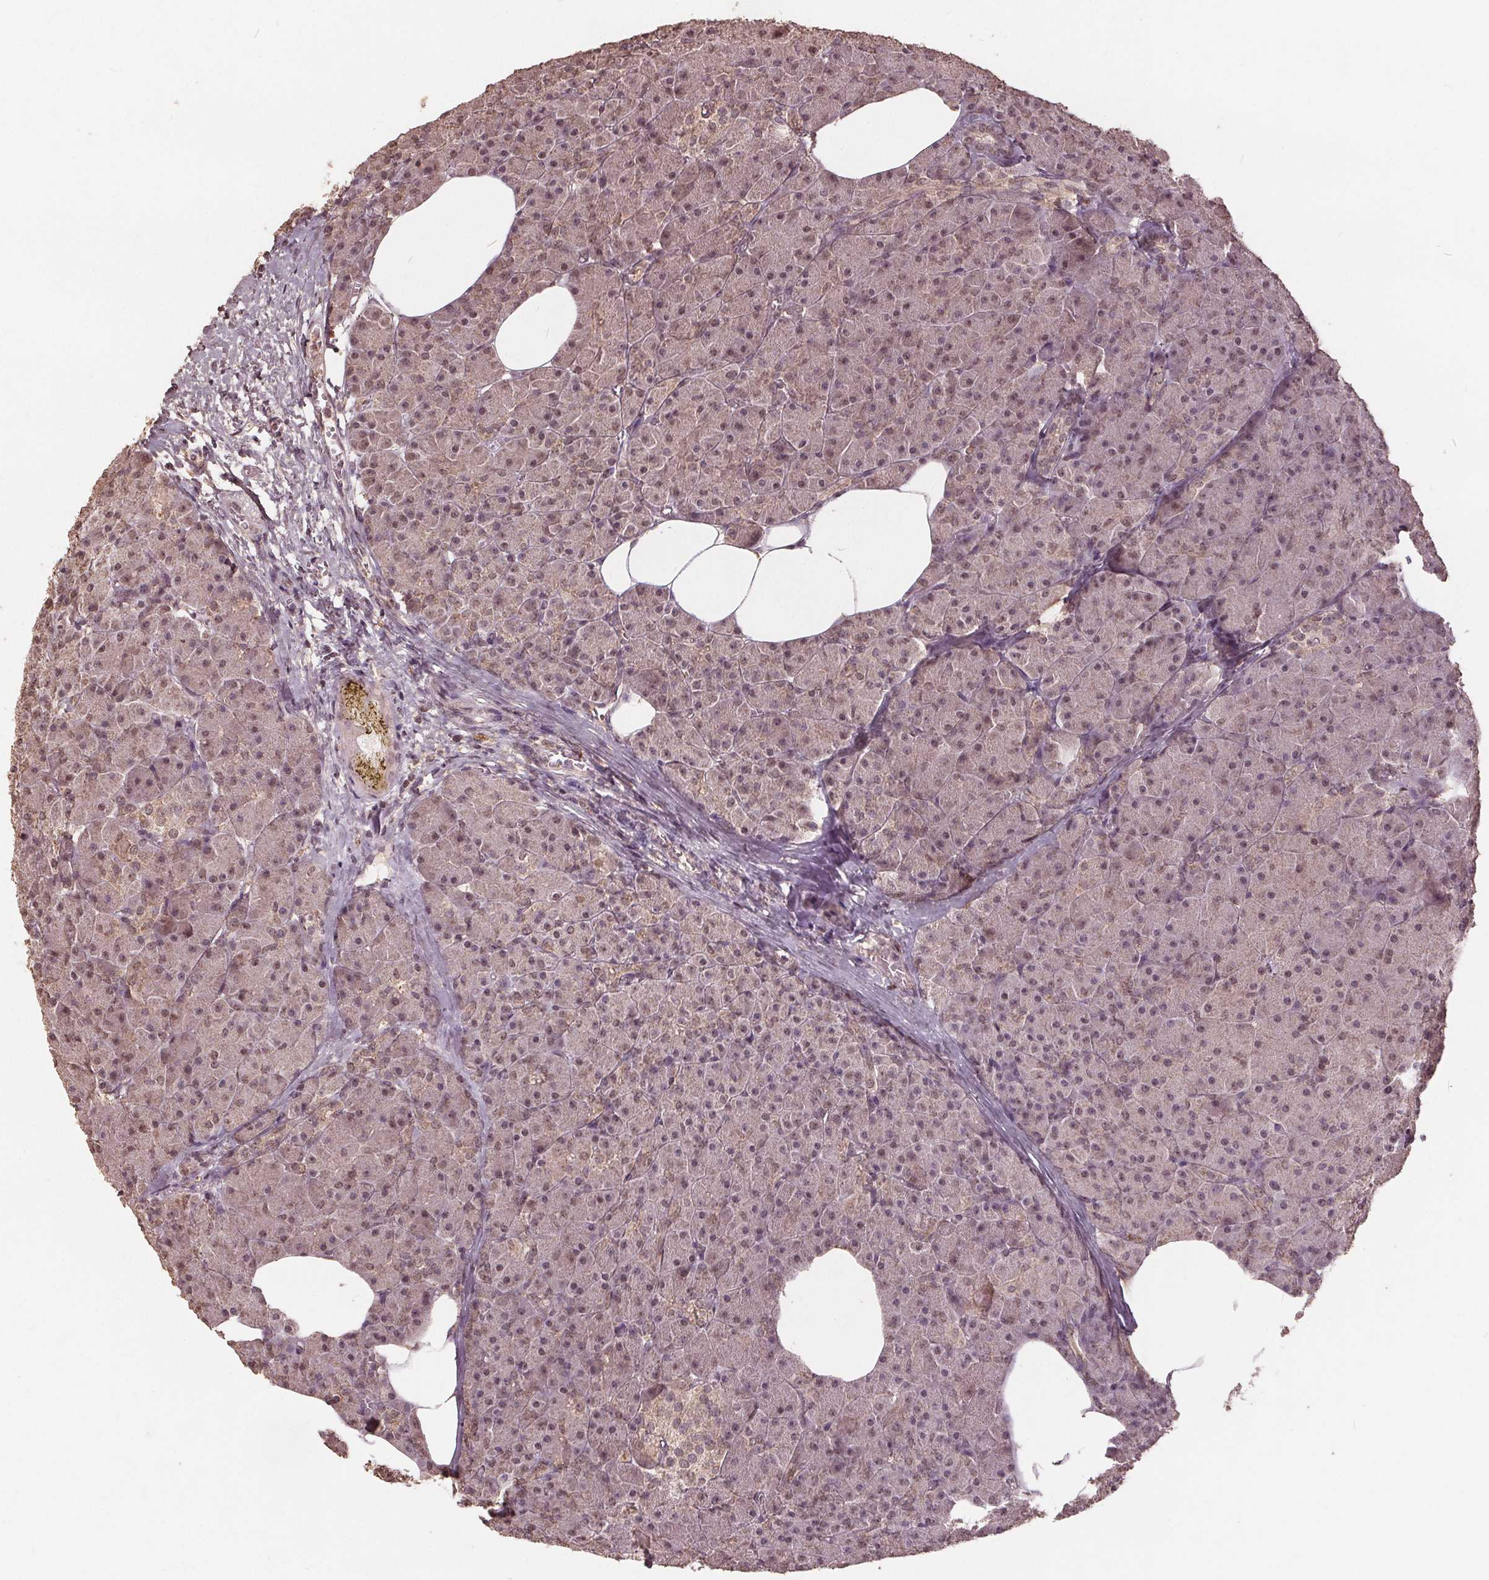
{"staining": {"intensity": "weak", "quantity": "25%-75%", "location": "nuclear"}, "tissue": "pancreas", "cell_type": "Exocrine glandular cells", "image_type": "normal", "snomed": [{"axis": "morphology", "description": "Normal tissue, NOS"}, {"axis": "topography", "description": "Pancreas"}], "caption": "The micrograph shows a brown stain indicating the presence of a protein in the nuclear of exocrine glandular cells in pancreas. (brown staining indicates protein expression, while blue staining denotes nuclei).", "gene": "DSG3", "patient": {"sex": "female", "age": 45}}